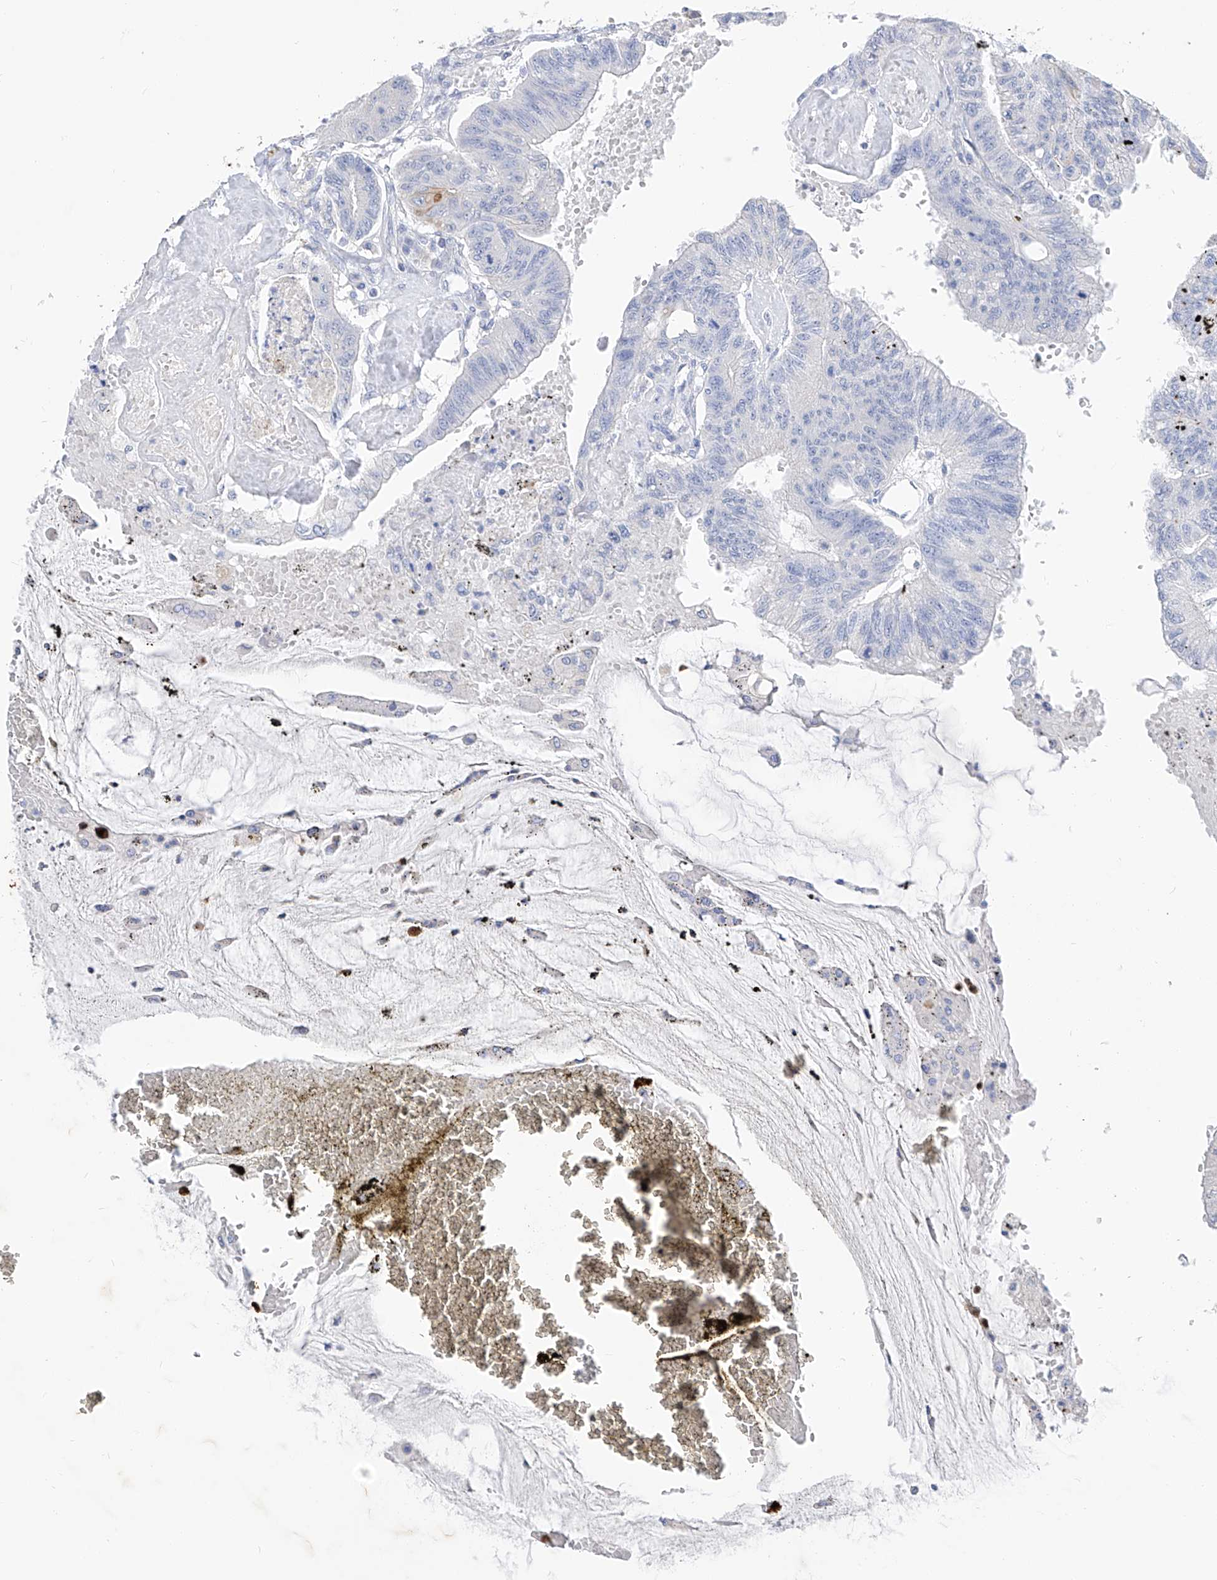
{"staining": {"intensity": "negative", "quantity": "none", "location": "none"}, "tissue": "colorectal cancer", "cell_type": "Tumor cells", "image_type": "cancer", "snomed": [{"axis": "morphology", "description": "Adenoma, NOS"}, {"axis": "morphology", "description": "Adenocarcinoma, NOS"}, {"axis": "topography", "description": "Colon"}], "caption": "Adenocarcinoma (colorectal) was stained to show a protein in brown. There is no significant staining in tumor cells.", "gene": "FRS3", "patient": {"sex": "male", "age": 79}}